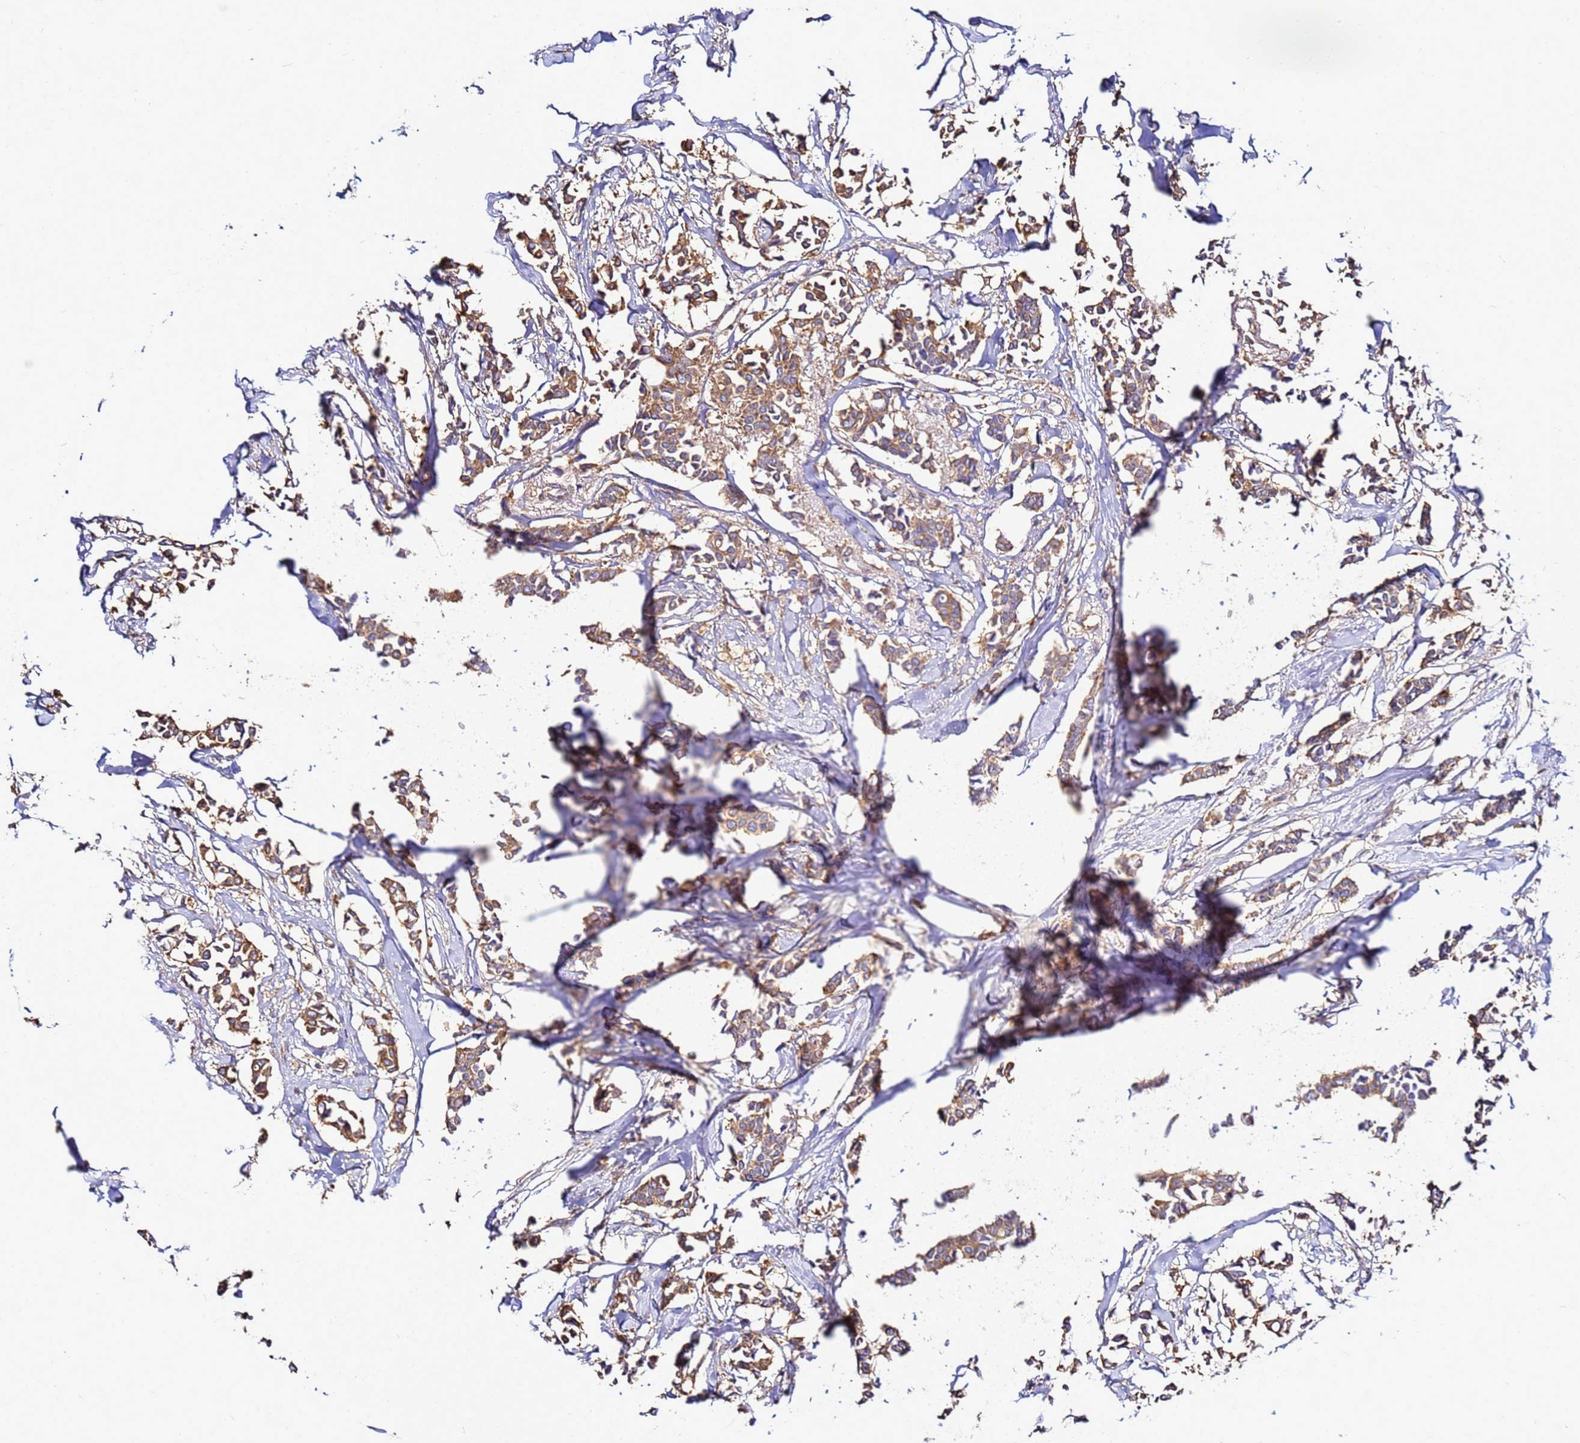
{"staining": {"intensity": "moderate", "quantity": ">75%", "location": "cytoplasmic/membranous"}, "tissue": "breast cancer", "cell_type": "Tumor cells", "image_type": "cancer", "snomed": [{"axis": "morphology", "description": "Duct carcinoma"}, {"axis": "topography", "description": "Breast"}], "caption": "Invasive ductal carcinoma (breast) was stained to show a protein in brown. There is medium levels of moderate cytoplasmic/membranous staining in about >75% of tumor cells.", "gene": "NARS1", "patient": {"sex": "female", "age": 41}}